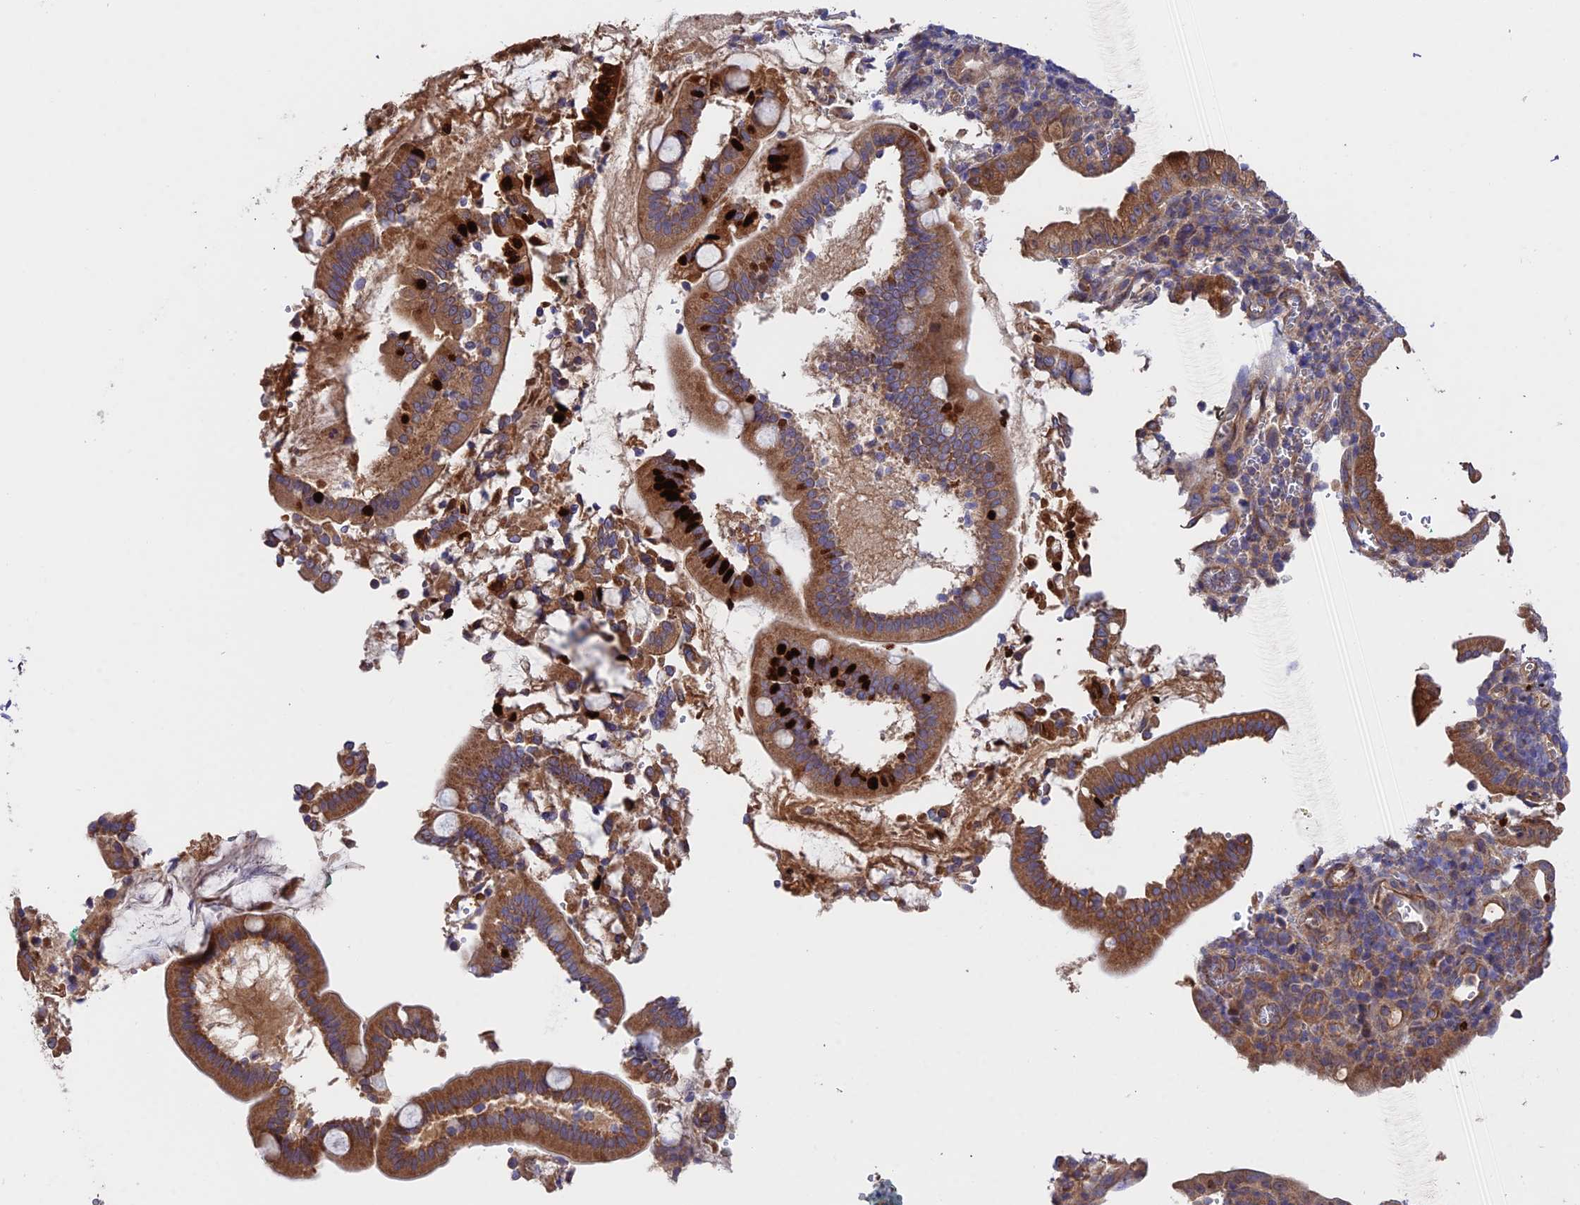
{"staining": {"intensity": "moderate", "quantity": ">75%", "location": "cytoplasmic/membranous"}, "tissue": "pancreatic cancer", "cell_type": "Tumor cells", "image_type": "cancer", "snomed": [{"axis": "morphology", "description": "Normal tissue, NOS"}, {"axis": "morphology", "description": "Adenocarcinoma, NOS"}, {"axis": "topography", "description": "Pancreas"}], "caption": "IHC staining of adenocarcinoma (pancreatic), which displays medium levels of moderate cytoplasmic/membranous expression in about >75% of tumor cells indicating moderate cytoplasmic/membranous protein staining. The staining was performed using DAB (3,3'-diaminobenzidine) (brown) for protein detection and nuclei were counterstained in hematoxylin (blue).", "gene": "CDC37L1", "patient": {"sex": "female", "age": 55}}